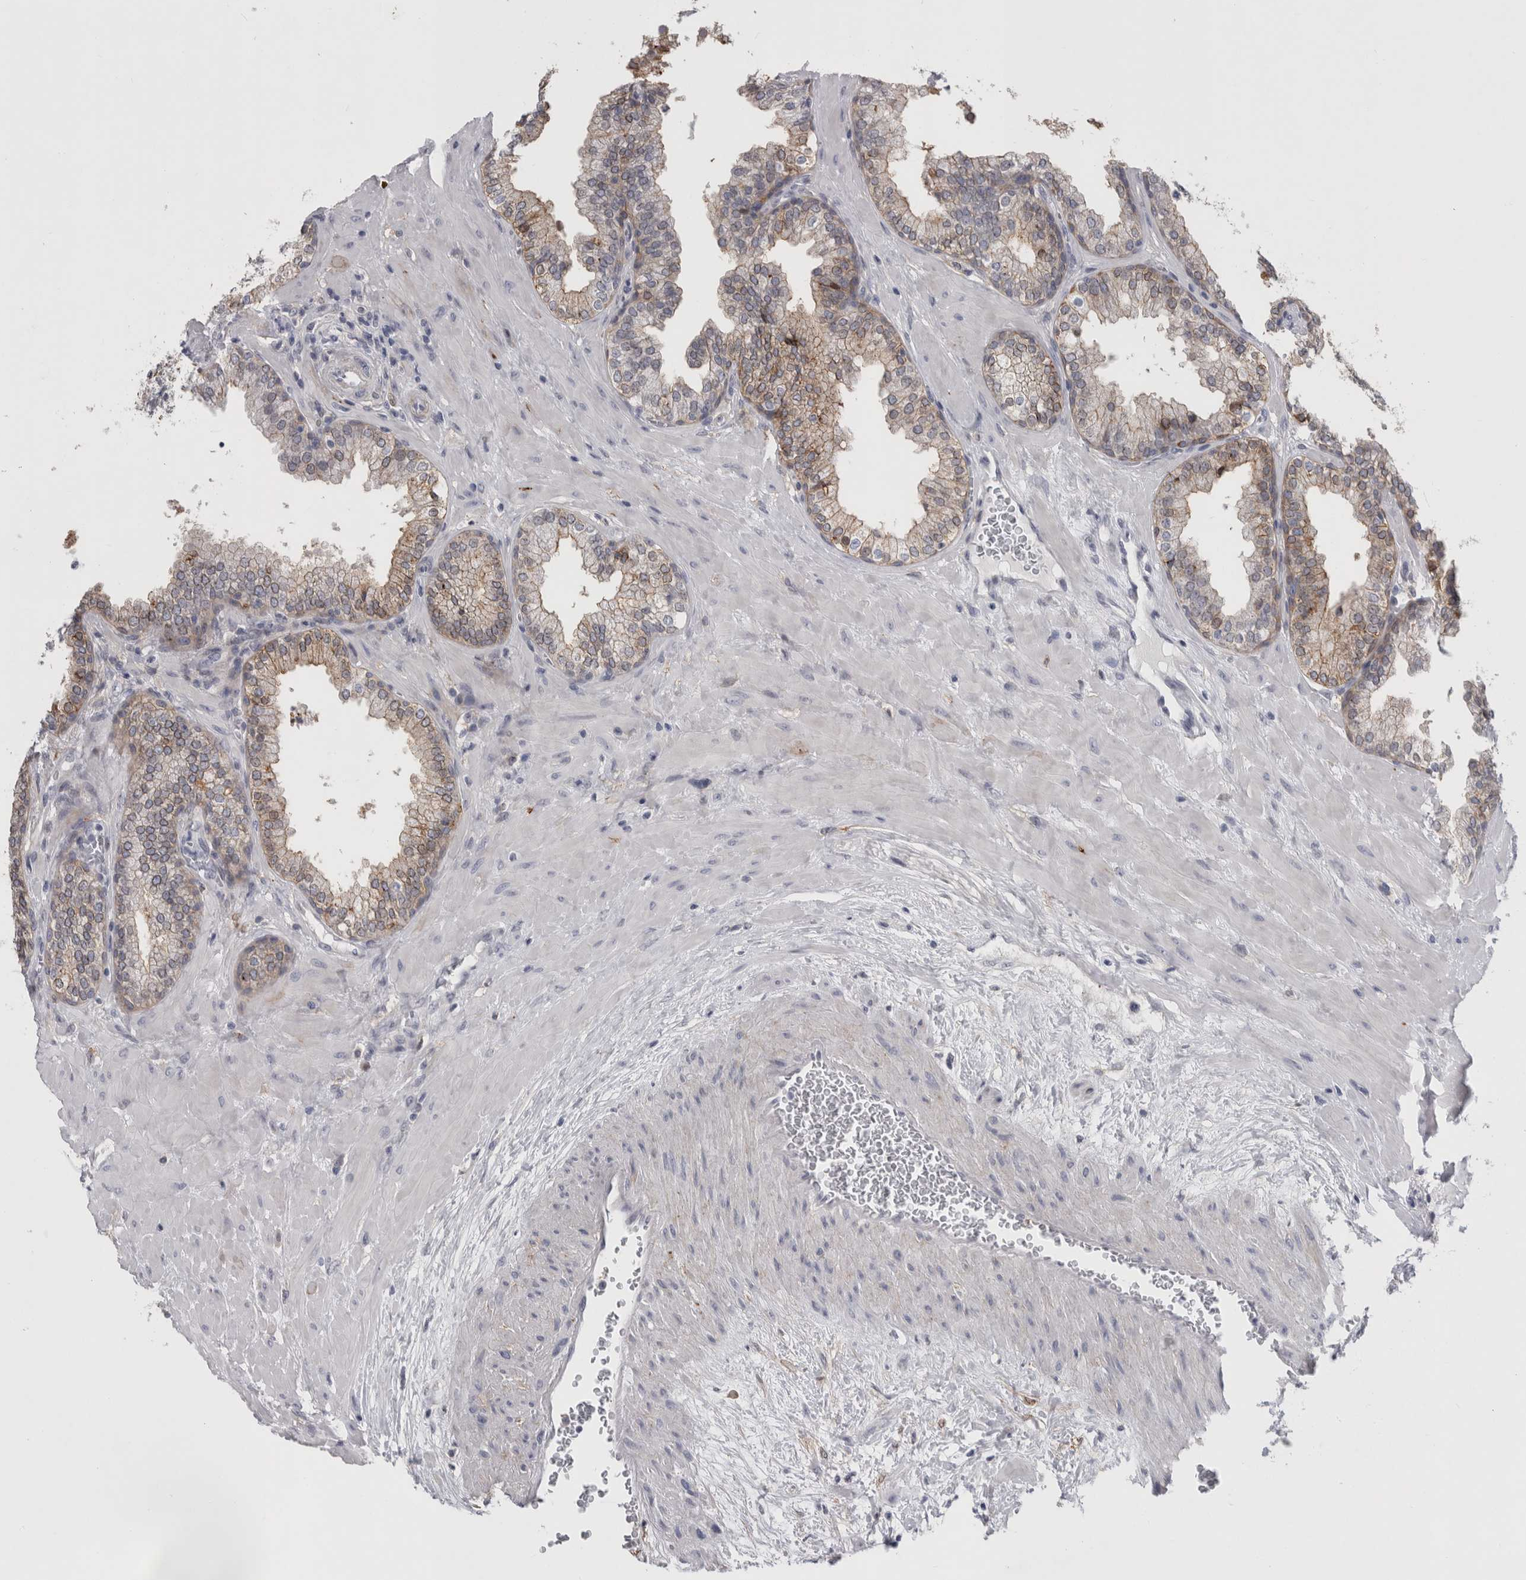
{"staining": {"intensity": "moderate", "quantity": "25%-75%", "location": "cytoplasmic/membranous"}, "tissue": "prostate", "cell_type": "Glandular cells", "image_type": "normal", "snomed": [{"axis": "morphology", "description": "Normal tissue, NOS"}, {"axis": "topography", "description": "Prostate"}], "caption": "Immunohistochemistry image of unremarkable prostate: prostate stained using immunohistochemistry displays medium levels of moderate protein expression localized specifically in the cytoplasmic/membranous of glandular cells, appearing as a cytoplasmic/membranous brown color.", "gene": "DNAJC24", "patient": {"sex": "male", "age": 51}}